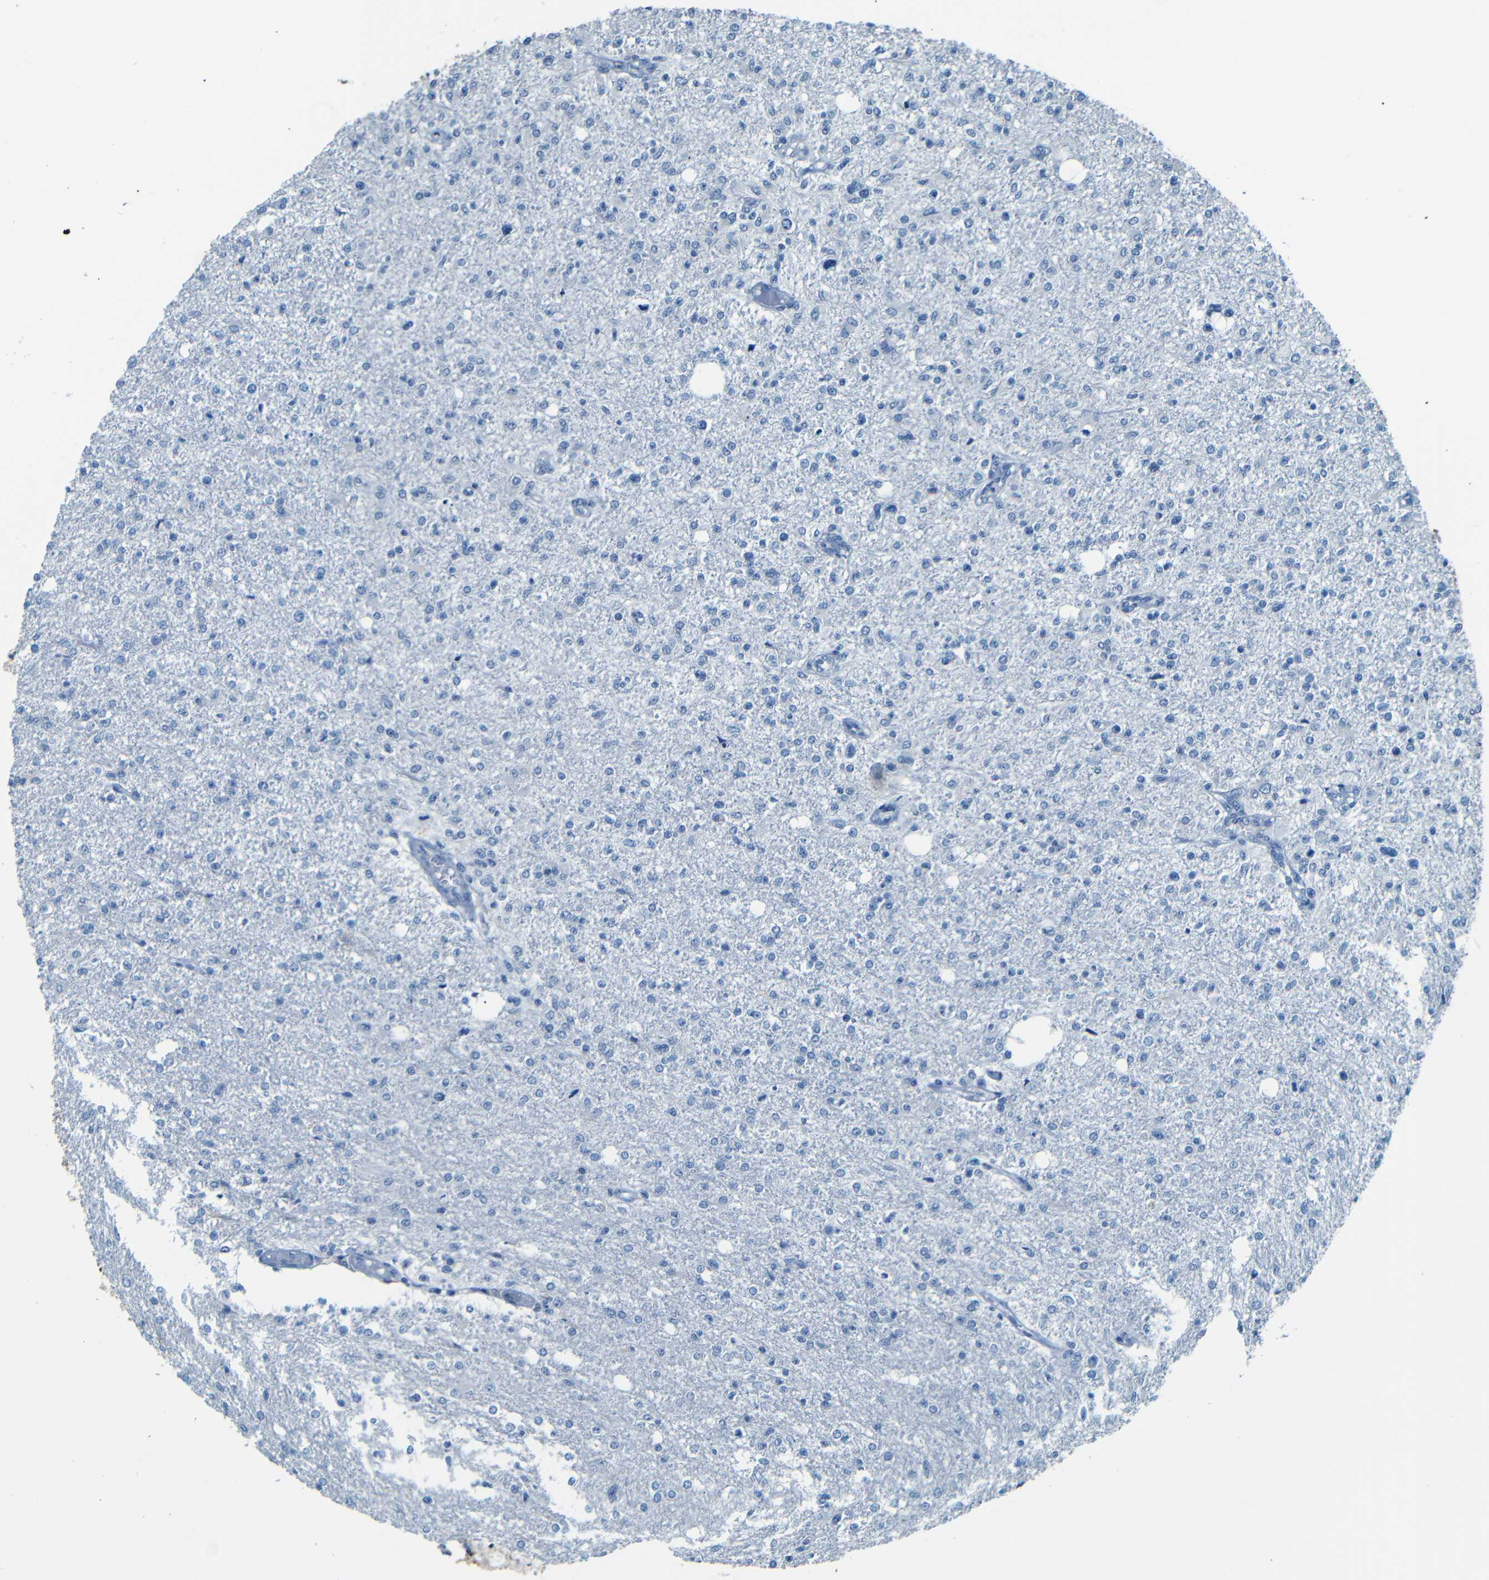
{"staining": {"intensity": "negative", "quantity": "none", "location": "none"}, "tissue": "glioma", "cell_type": "Tumor cells", "image_type": "cancer", "snomed": [{"axis": "morphology", "description": "Glioma, malignant, High grade"}, {"axis": "topography", "description": "Cerebral cortex"}], "caption": "Tumor cells are negative for brown protein staining in high-grade glioma (malignant). (DAB (3,3'-diaminobenzidine) immunohistochemistry visualized using brightfield microscopy, high magnification).", "gene": "ZMAT1", "patient": {"sex": "male", "age": 76}}